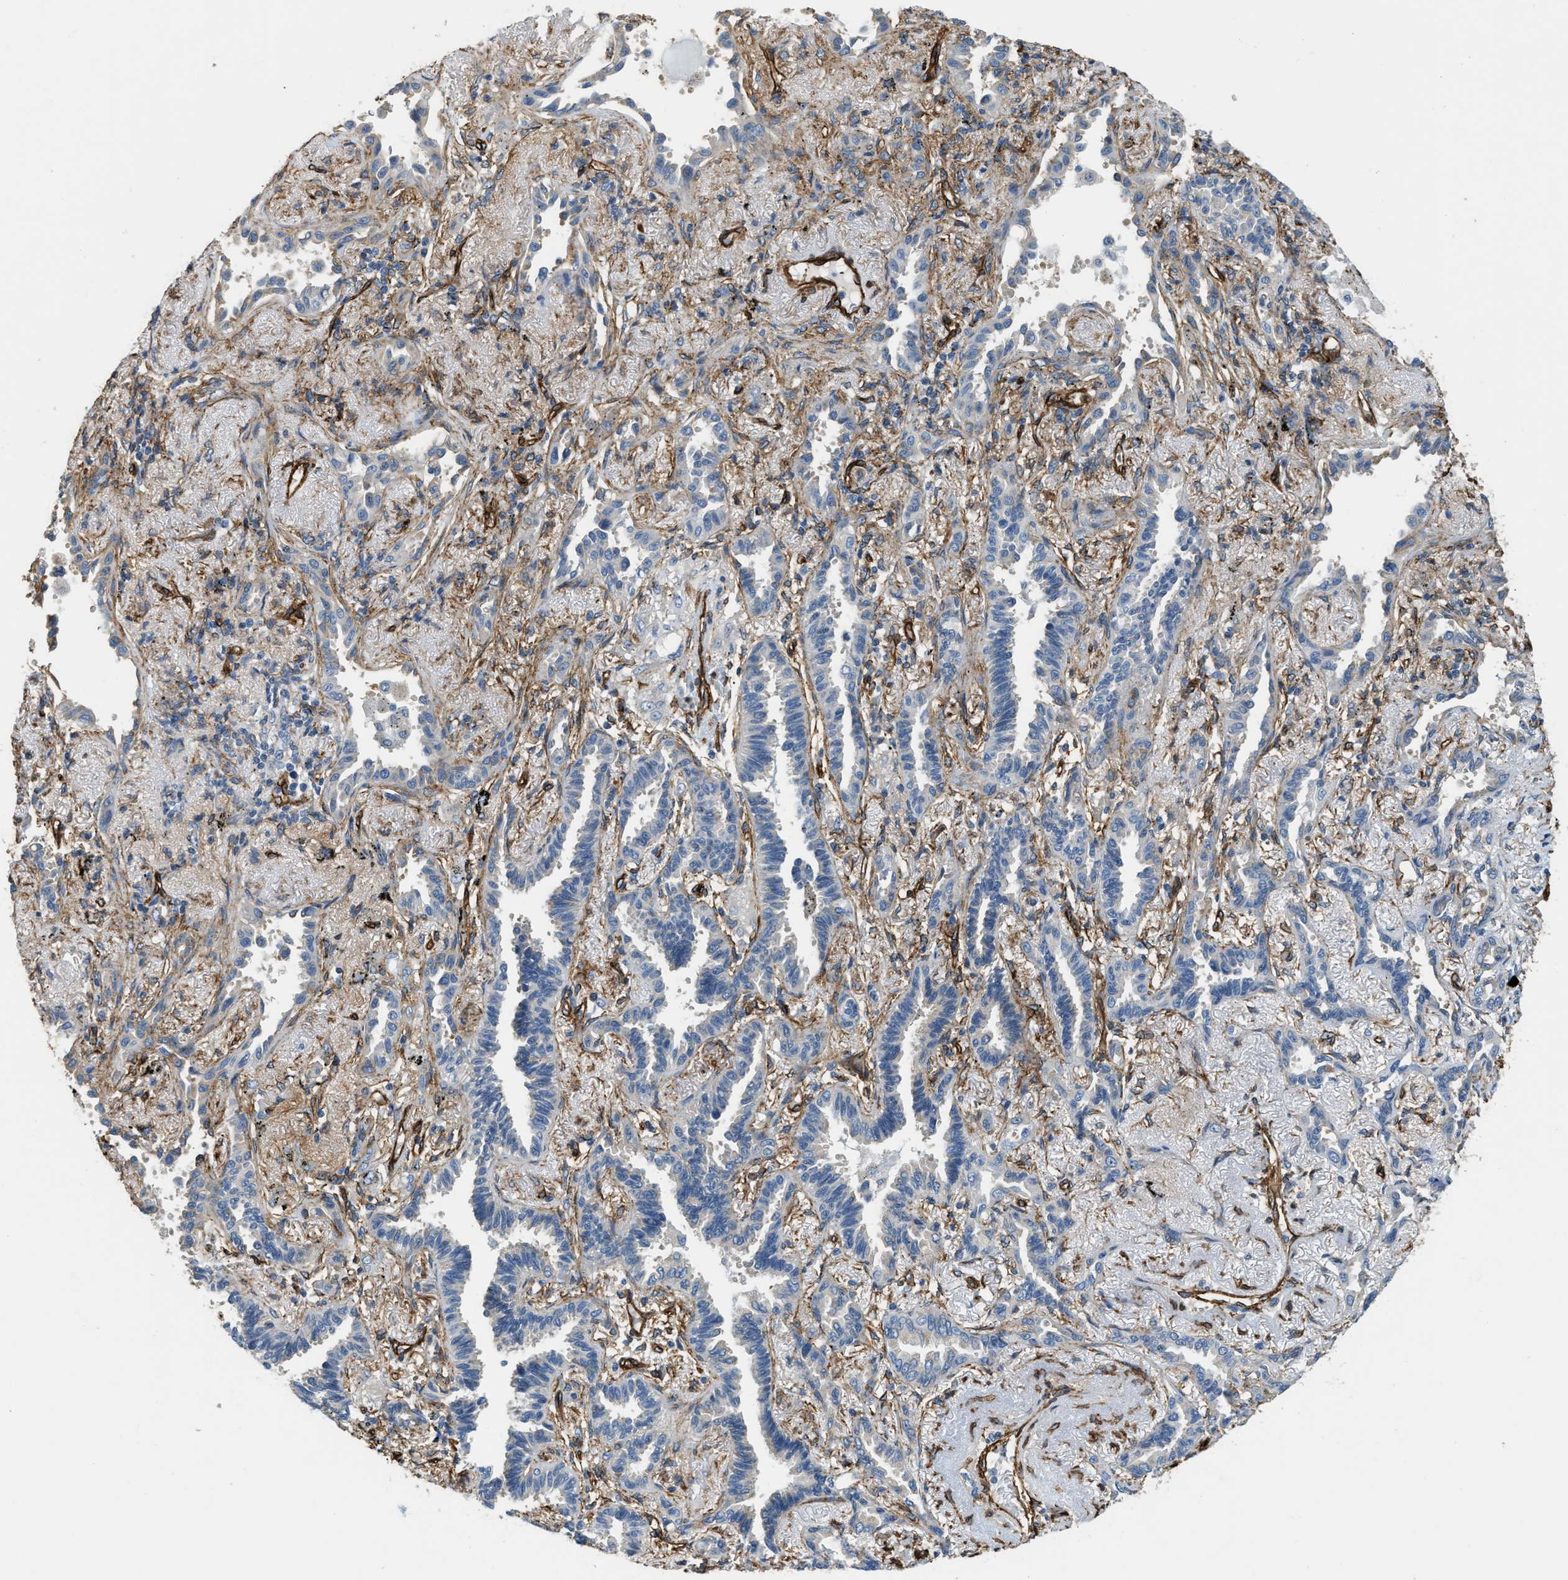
{"staining": {"intensity": "negative", "quantity": "none", "location": "none"}, "tissue": "lung cancer", "cell_type": "Tumor cells", "image_type": "cancer", "snomed": [{"axis": "morphology", "description": "Adenocarcinoma, NOS"}, {"axis": "topography", "description": "Lung"}], "caption": "Immunohistochemistry image of lung cancer stained for a protein (brown), which shows no expression in tumor cells.", "gene": "TMEM43", "patient": {"sex": "male", "age": 59}}